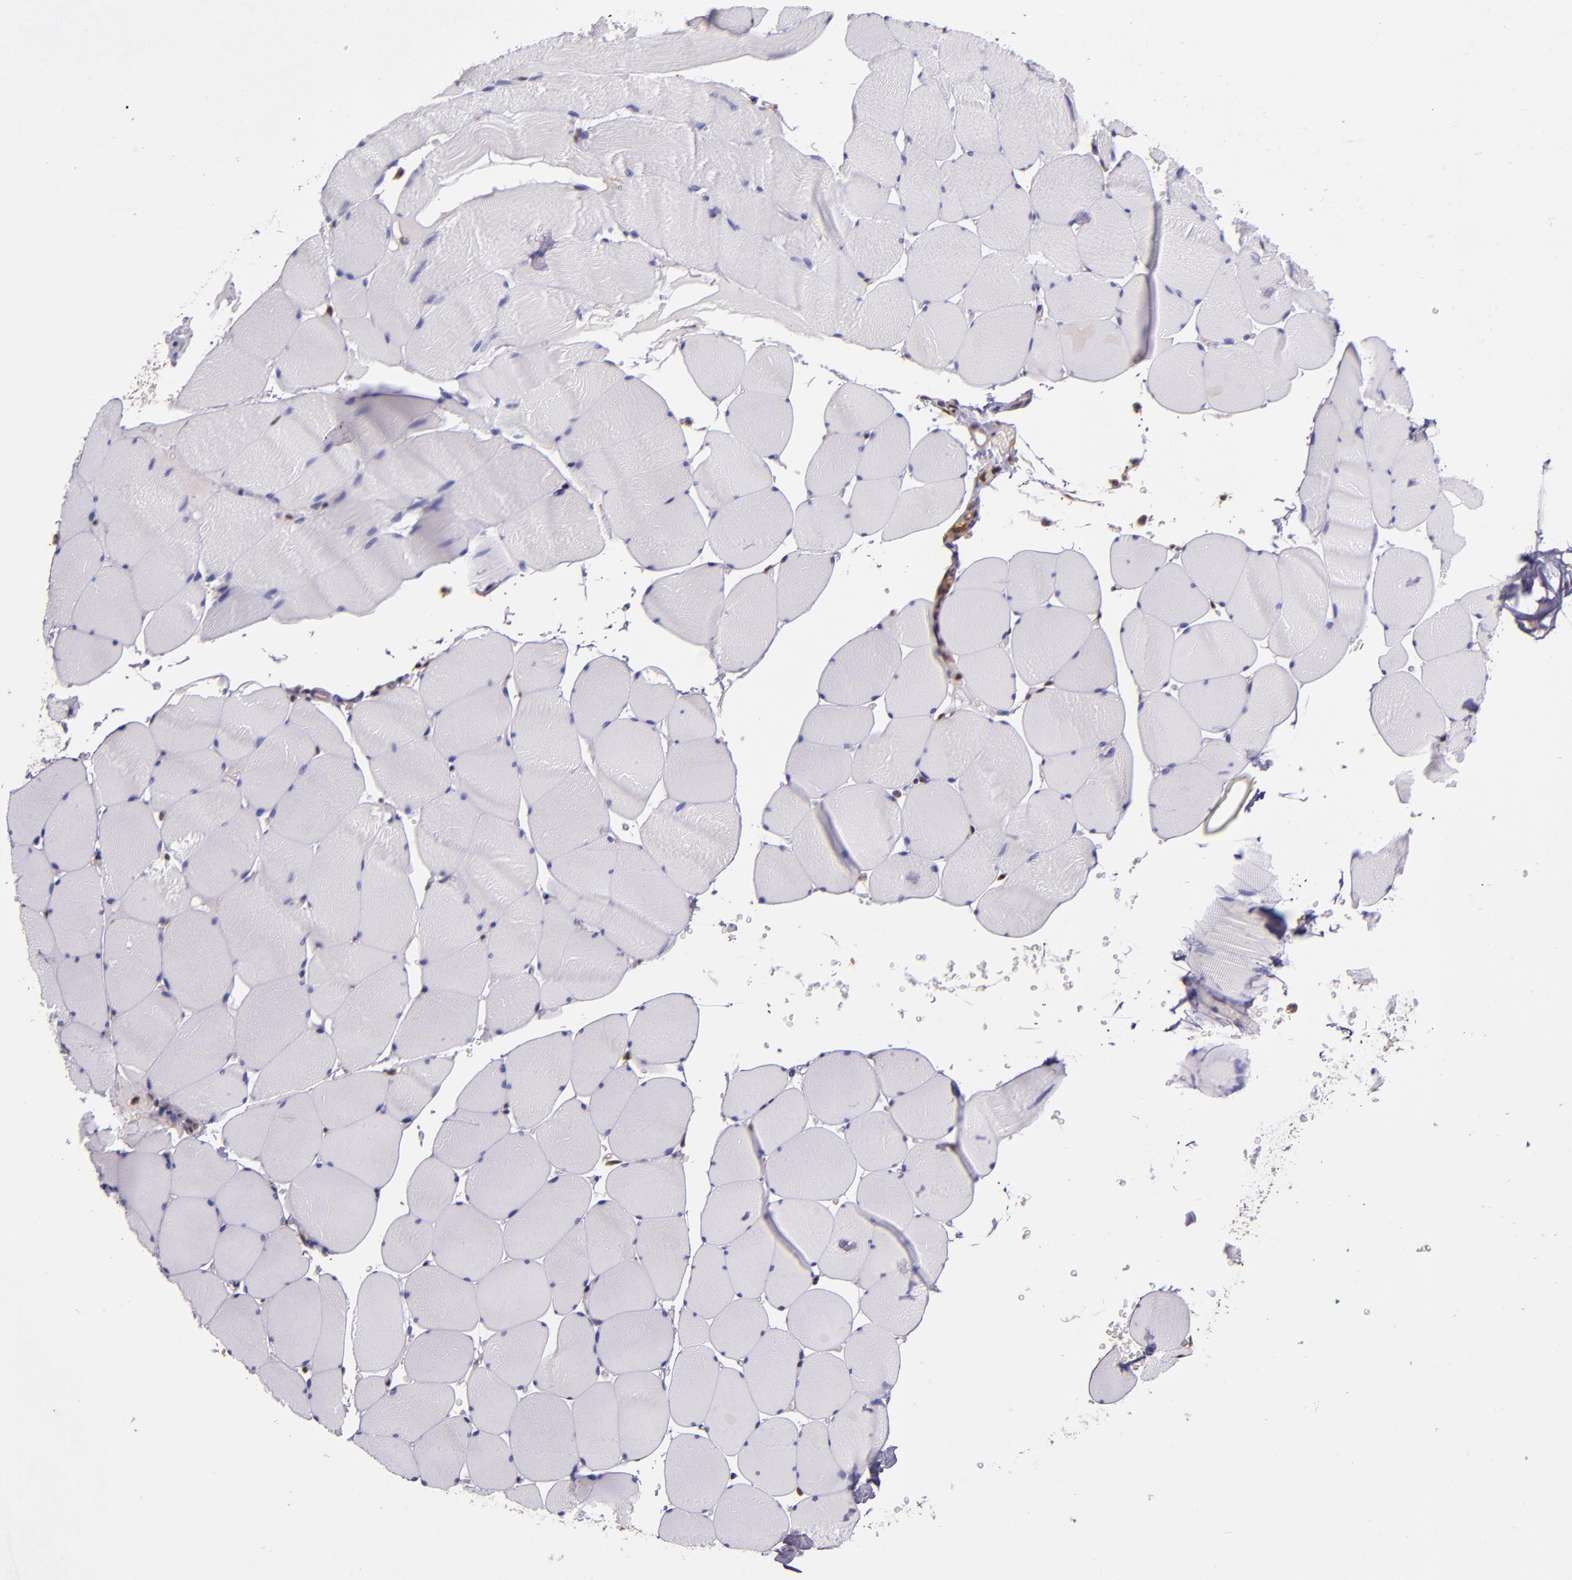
{"staining": {"intensity": "negative", "quantity": "none", "location": "none"}, "tissue": "skeletal muscle", "cell_type": "Myocytes", "image_type": "normal", "snomed": [{"axis": "morphology", "description": "Normal tissue, NOS"}, {"axis": "topography", "description": "Skeletal muscle"}], "caption": "Histopathology image shows no significant protein staining in myocytes of unremarkable skeletal muscle. Nuclei are stained in blue.", "gene": "STAT6", "patient": {"sex": "male", "age": 62}}